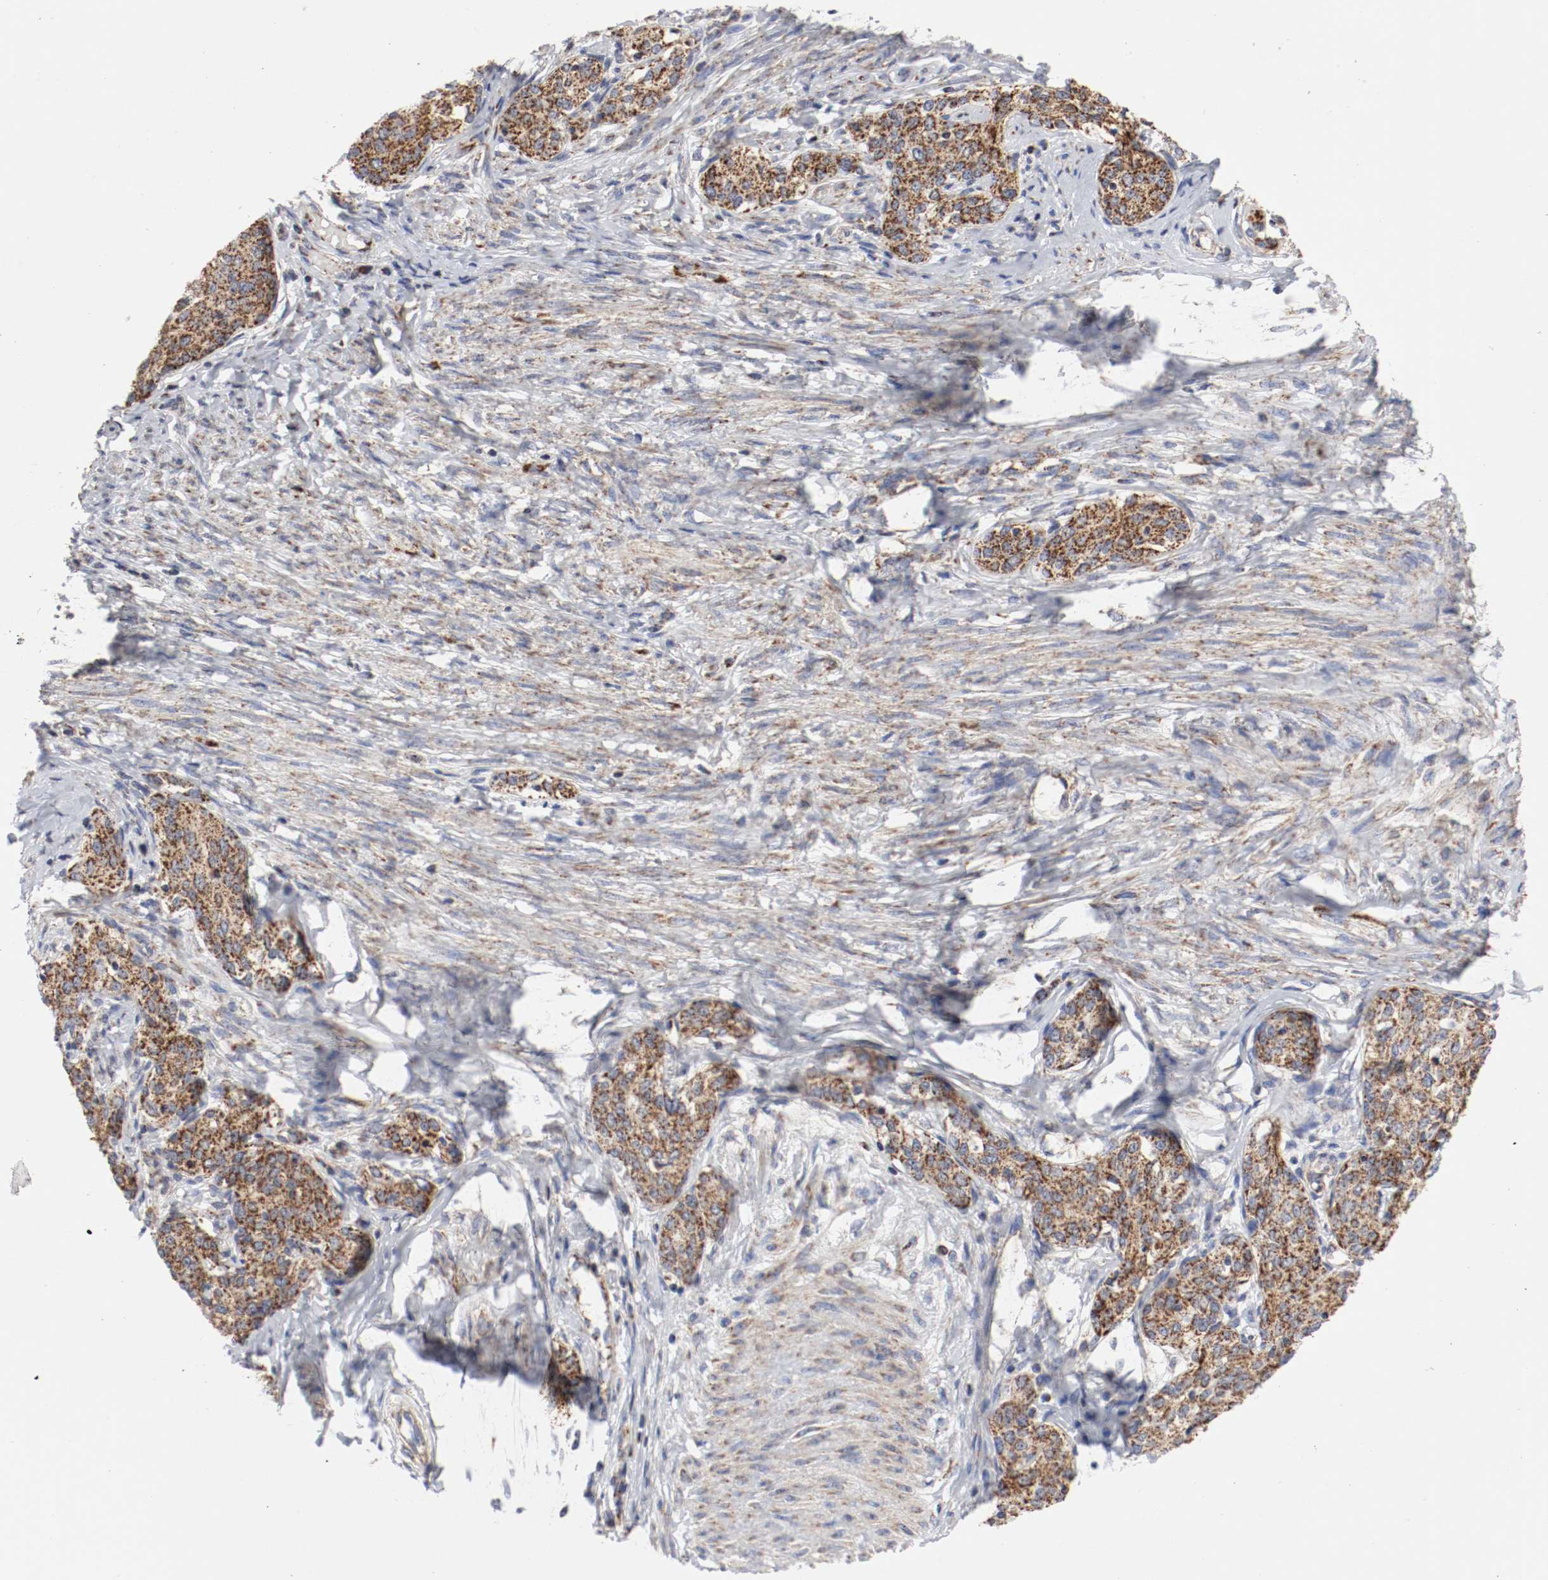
{"staining": {"intensity": "strong", "quantity": ">75%", "location": "cytoplasmic/membranous"}, "tissue": "cervical cancer", "cell_type": "Tumor cells", "image_type": "cancer", "snomed": [{"axis": "morphology", "description": "Squamous cell carcinoma, NOS"}, {"axis": "morphology", "description": "Adenocarcinoma, NOS"}, {"axis": "topography", "description": "Cervix"}], "caption": "Immunohistochemistry image of human cervical cancer stained for a protein (brown), which displays high levels of strong cytoplasmic/membranous positivity in approximately >75% of tumor cells.", "gene": "AFG3L2", "patient": {"sex": "female", "age": 52}}